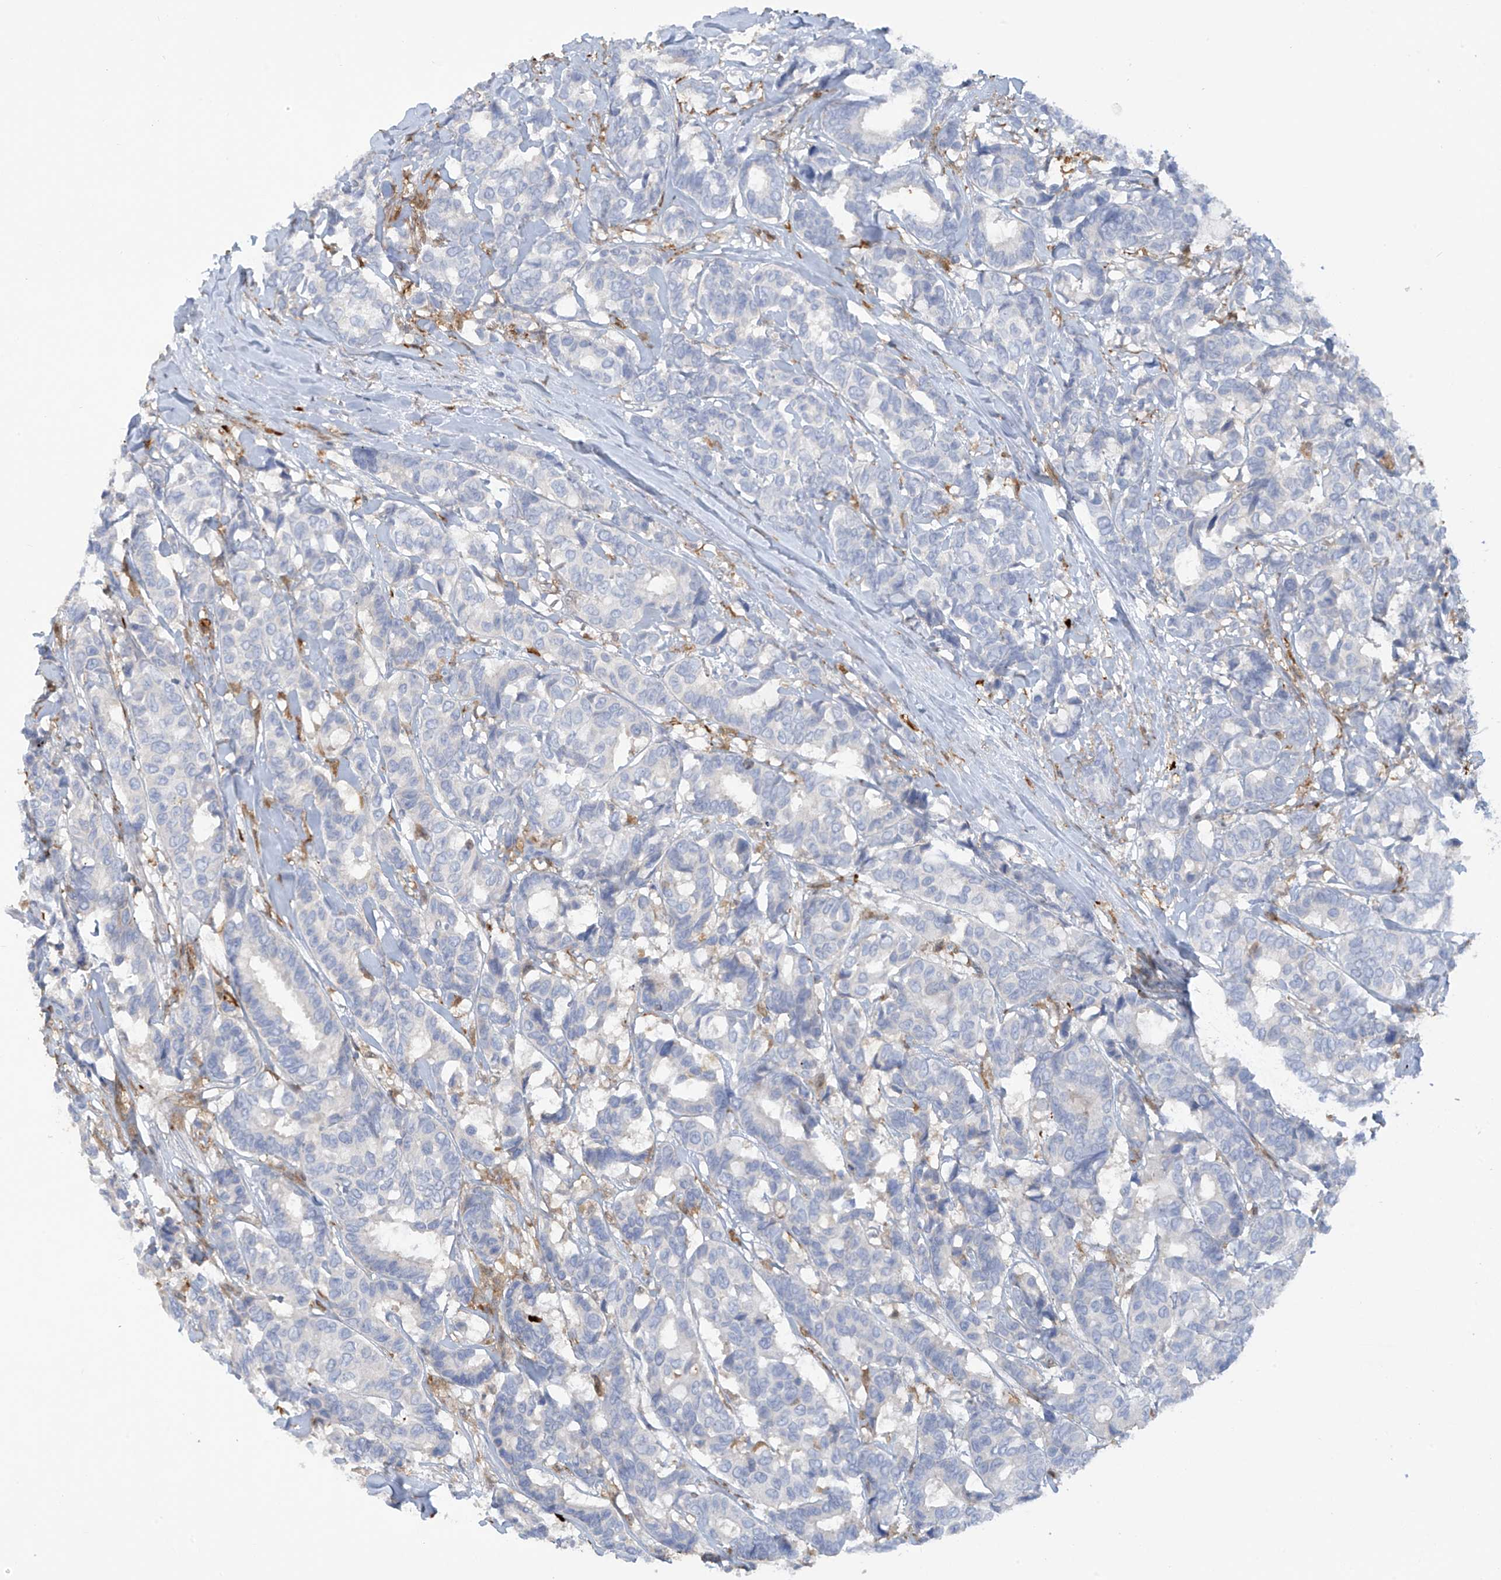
{"staining": {"intensity": "negative", "quantity": "none", "location": "none"}, "tissue": "breast cancer", "cell_type": "Tumor cells", "image_type": "cancer", "snomed": [{"axis": "morphology", "description": "Duct carcinoma"}, {"axis": "topography", "description": "Breast"}], "caption": "IHC of human breast cancer (intraductal carcinoma) displays no expression in tumor cells.", "gene": "TRMT2B", "patient": {"sex": "female", "age": 87}}